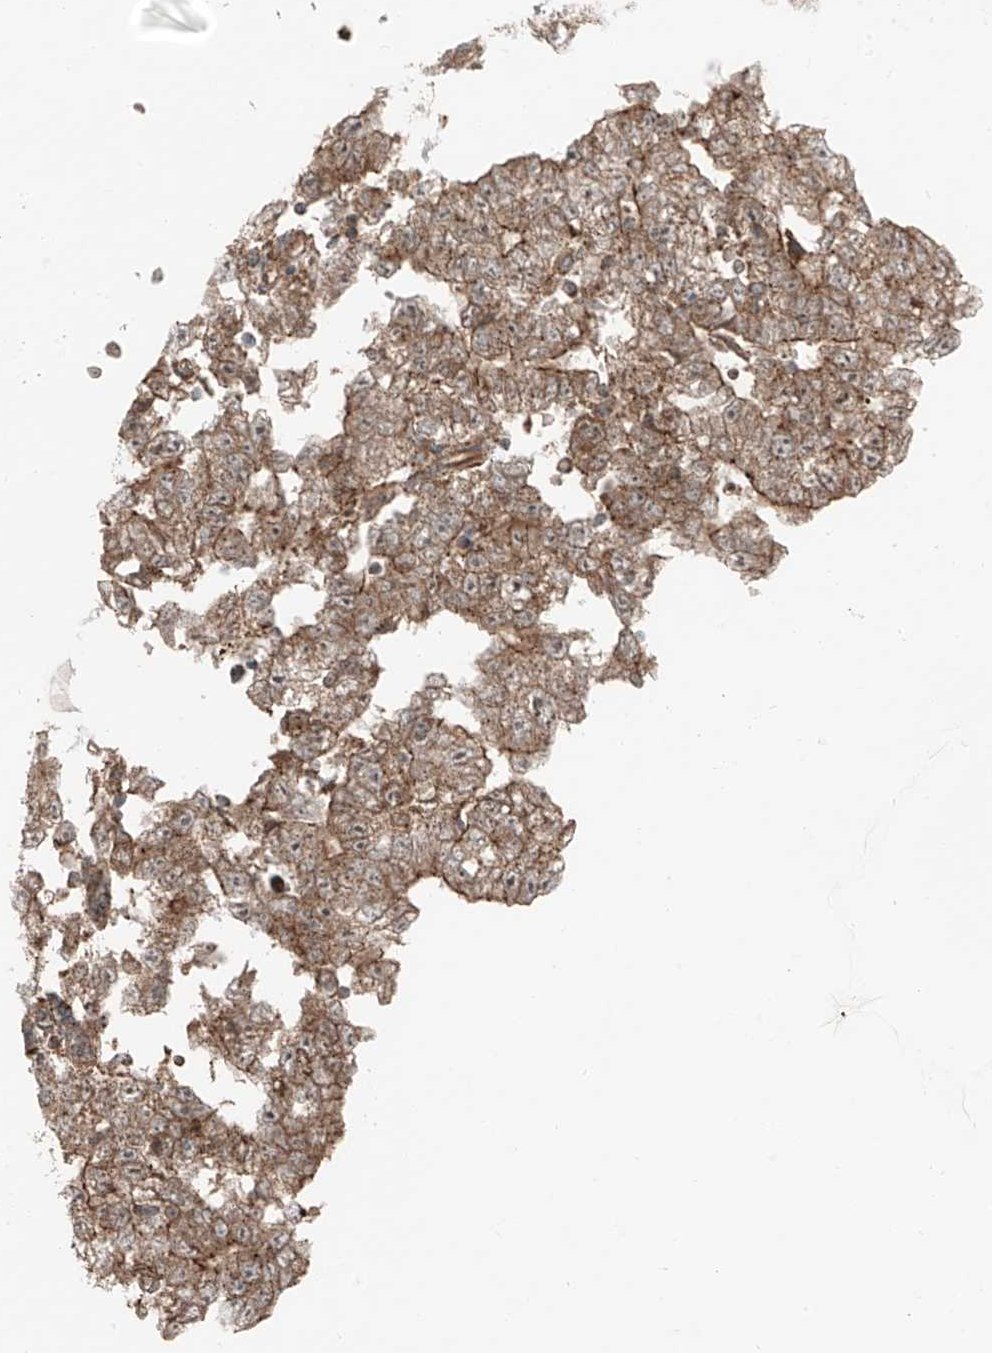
{"staining": {"intensity": "moderate", "quantity": ">75%", "location": "cytoplasmic/membranous"}, "tissue": "testis cancer", "cell_type": "Tumor cells", "image_type": "cancer", "snomed": [{"axis": "morphology", "description": "Carcinoma, Embryonal, NOS"}, {"axis": "topography", "description": "Testis"}], "caption": "Approximately >75% of tumor cells in human testis cancer (embryonal carcinoma) demonstrate moderate cytoplasmic/membranous protein expression as visualized by brown immunohistochemical staining.", "gene": "CEP162", "patient": {"sex": "male", "age": 25}}